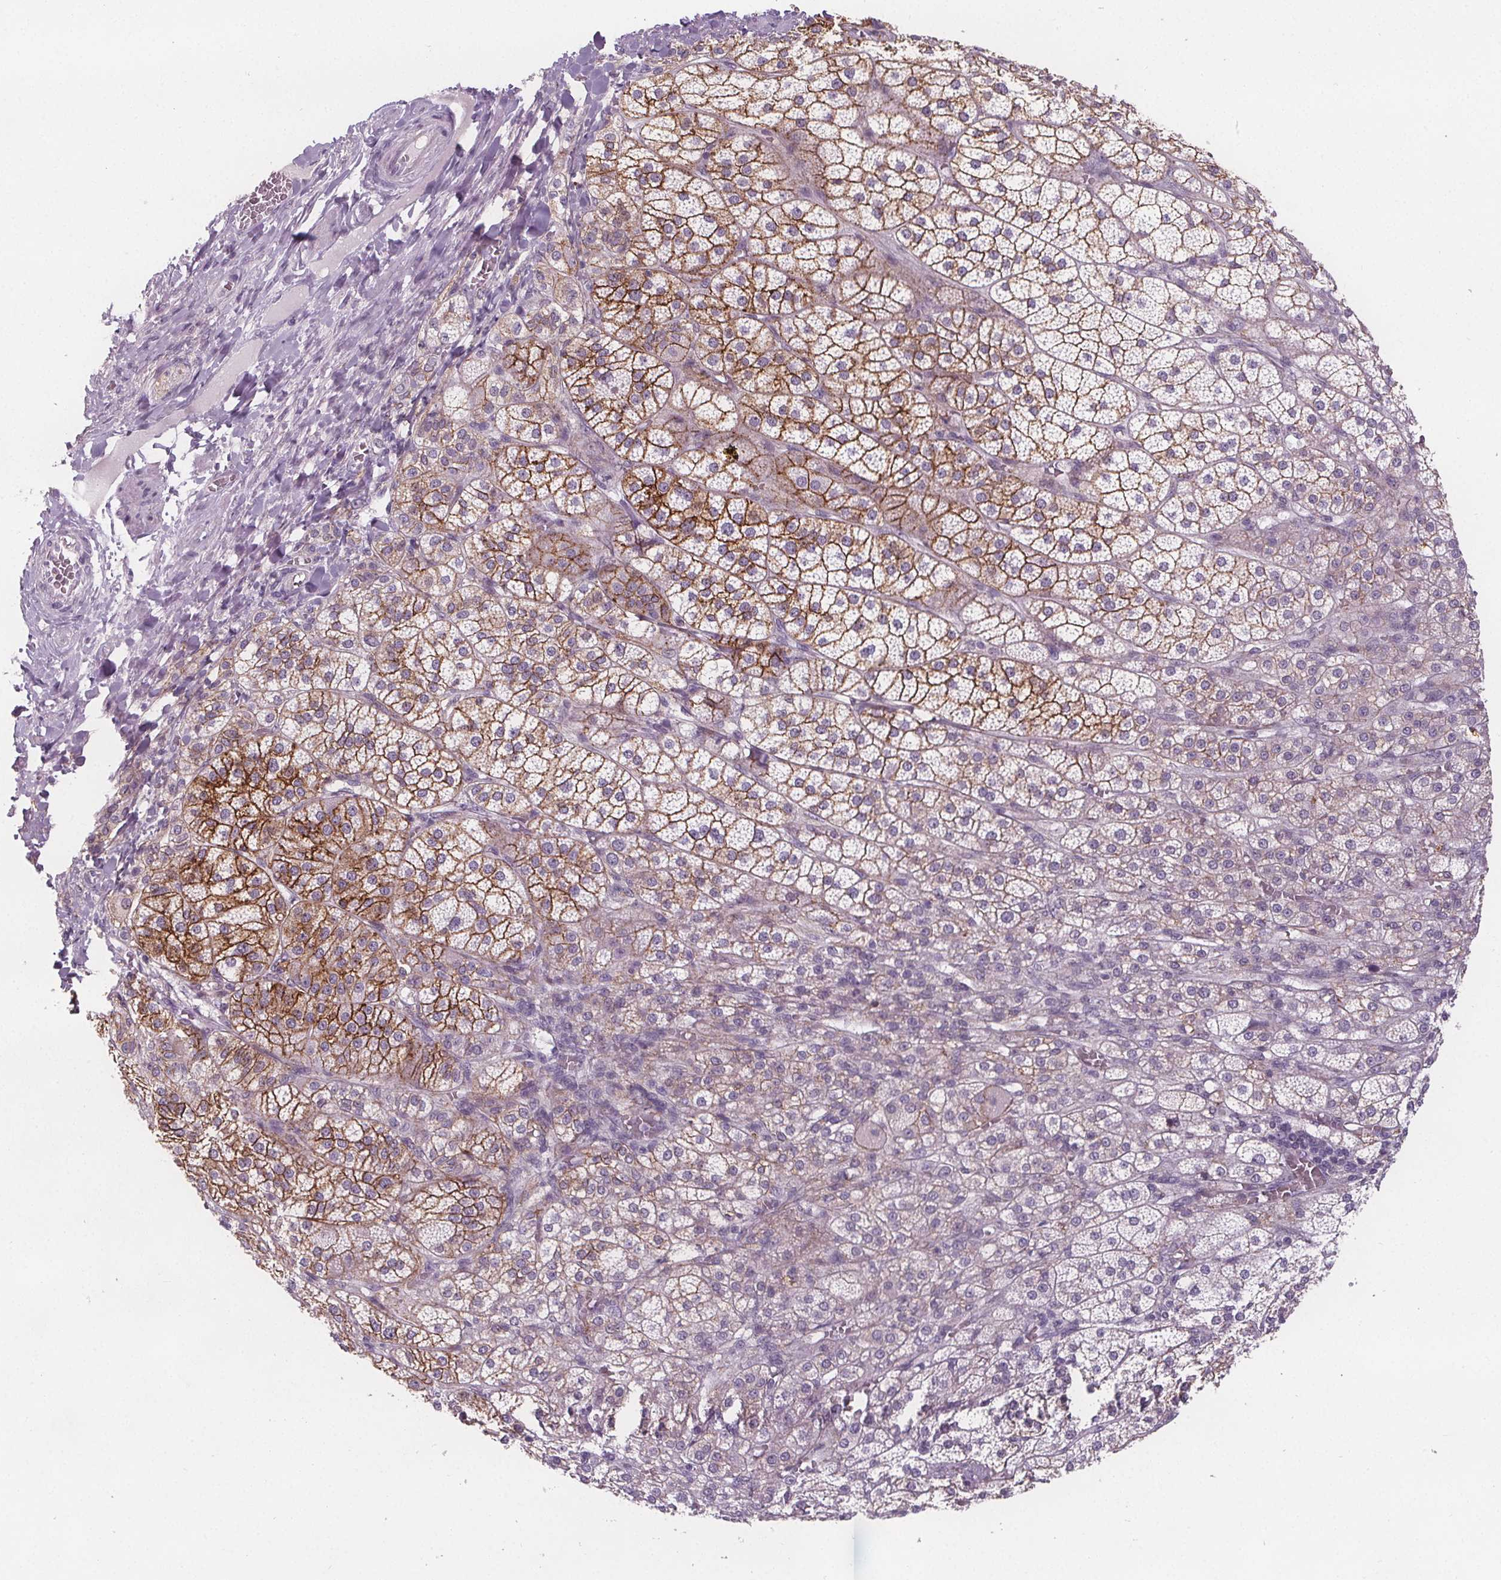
{"staining": {"intensity": "strong", "quantity": "25%-75%", "location": "cytoplasmic/membranous"}, "tissue": "adrenal gland", "cell_type": "Glandular cells", "image_type": "normal", "snomed": [{"axis": "morphology", "description": "Normal tissue, NOS"}, {"axis": "topography", "description": "Adrenal gland"}], "caption": "Strong cytoplasmic/membranous positivity is present in about 25%-75% of glandular cells in normal adrenal gland.", "gene": "ATP1A1", "patient": {"sex": "female", "age": 60}}